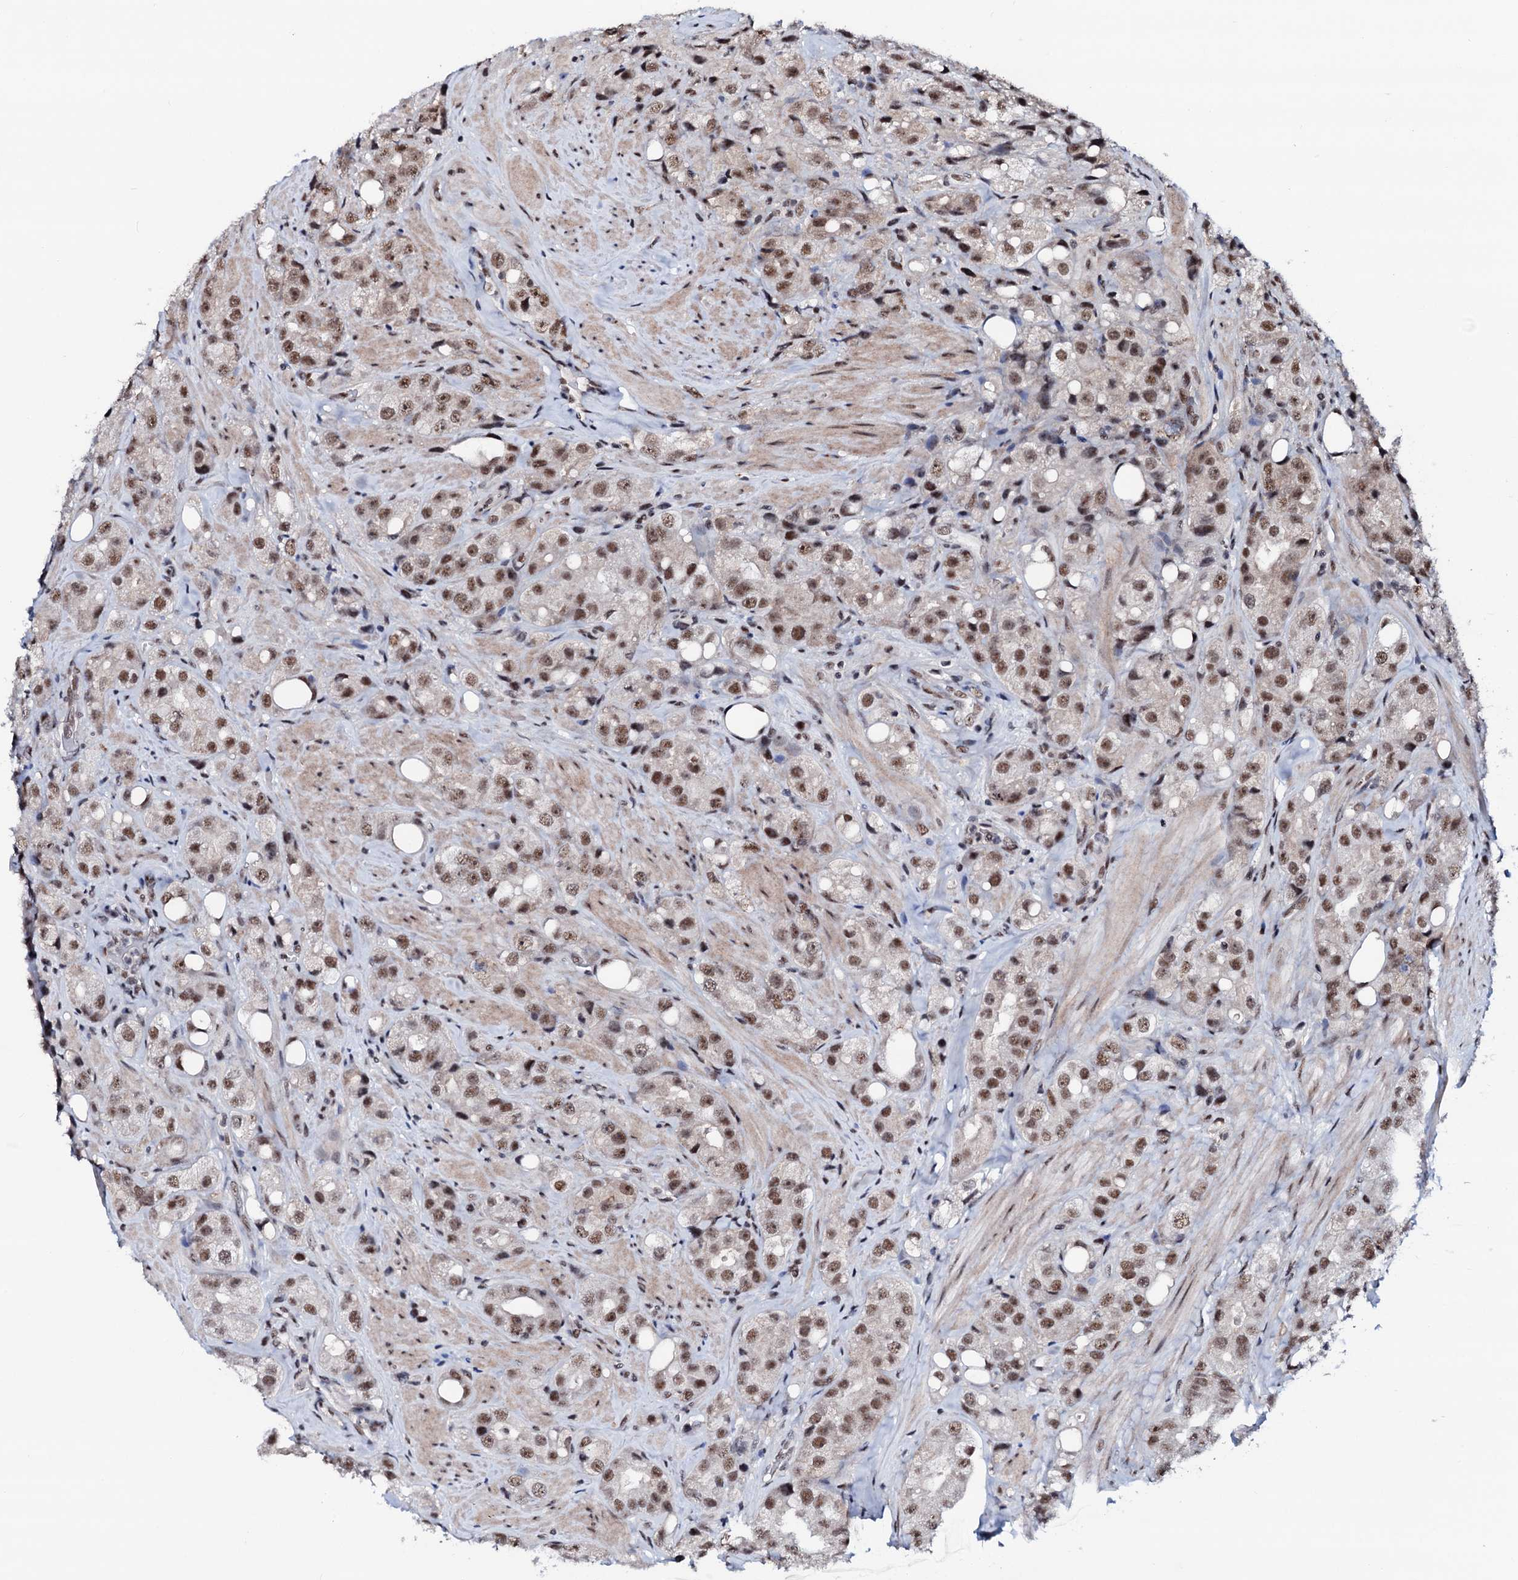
{"staining": {"intensity": "moderate", "quantity": ">75%", "location": "nuclear"}, "tissue": "prostate cancer", "cell_type": "Tumor cells", "image_type": "cancer", "snomed": [{"axis": "morphology", "description": "Adenocarcinoma, NOS"}, {"axis": "topography", "description": "Prostate"}], "caption": "The image displays staining of prostate cancer, revealing moderate nuclear protein expression (brown color) within tumor cells.", "gene": "PRPF18", "patient": {"sex": "male", "age": 79}}